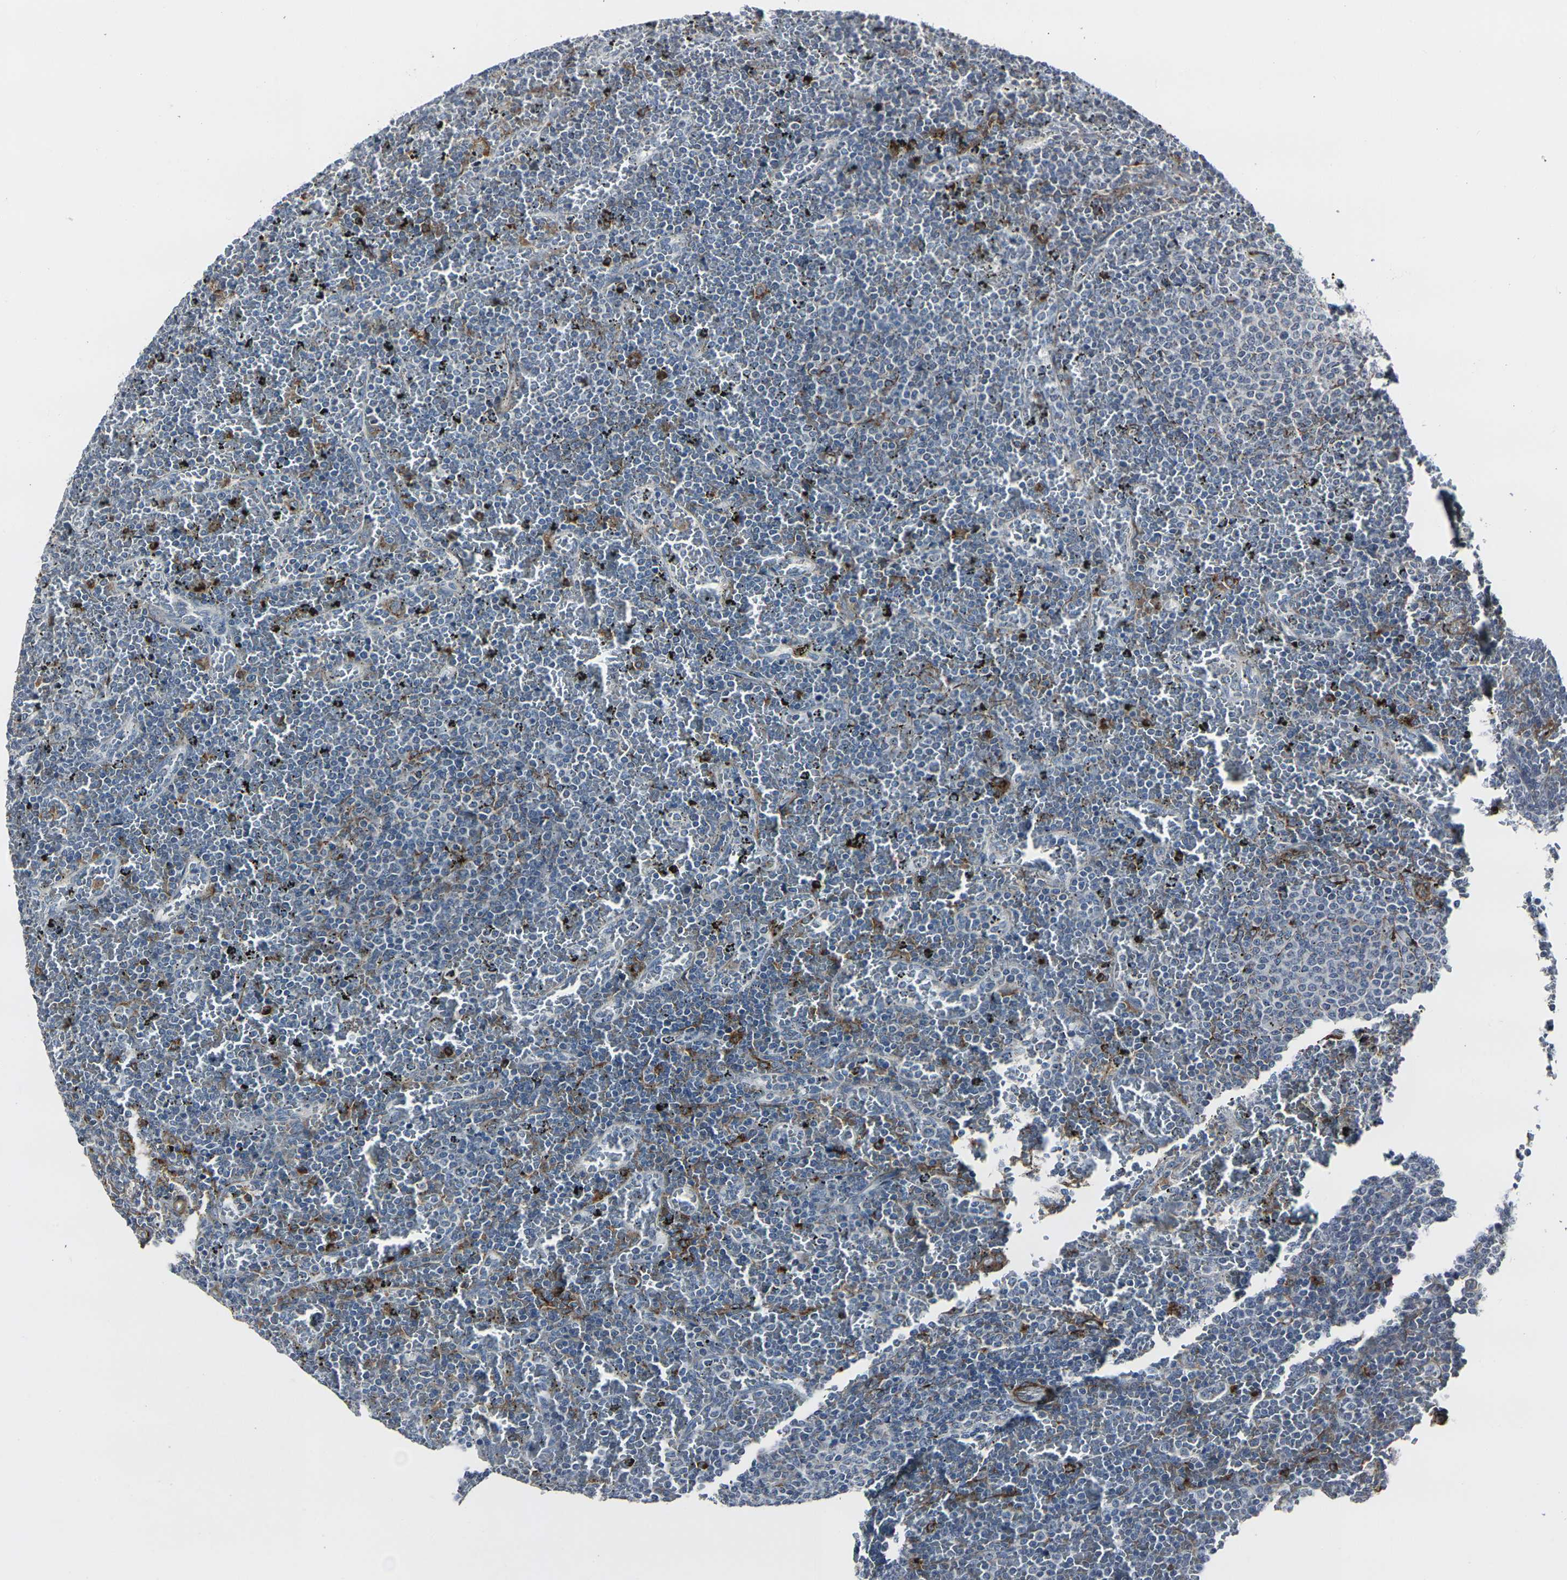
{"staining": {"intensity": "moderate", "quantity": "<25%", "location": "cytoplasmic/membranous"}, "tissue": "lymphoma", "cell_type": "Tumor cells", "image_type": "cancer", "snomed": [{"axis": "morphology", "description": "Malignant lymphoma, non-Hodgkin's type, Low grade"}, {"axis": "topography", "description": "Spleen"}], "caption": "Immunohistochemical staining of malignant lymphoma, non-Hodgkin's type (low-grade) displays low levels of moderate cytoplasmic/membranous protein positivity in approximately <25% of tumor cells.", "gene": "MYOF", "patient": {"sex": "female", "age": 77}}